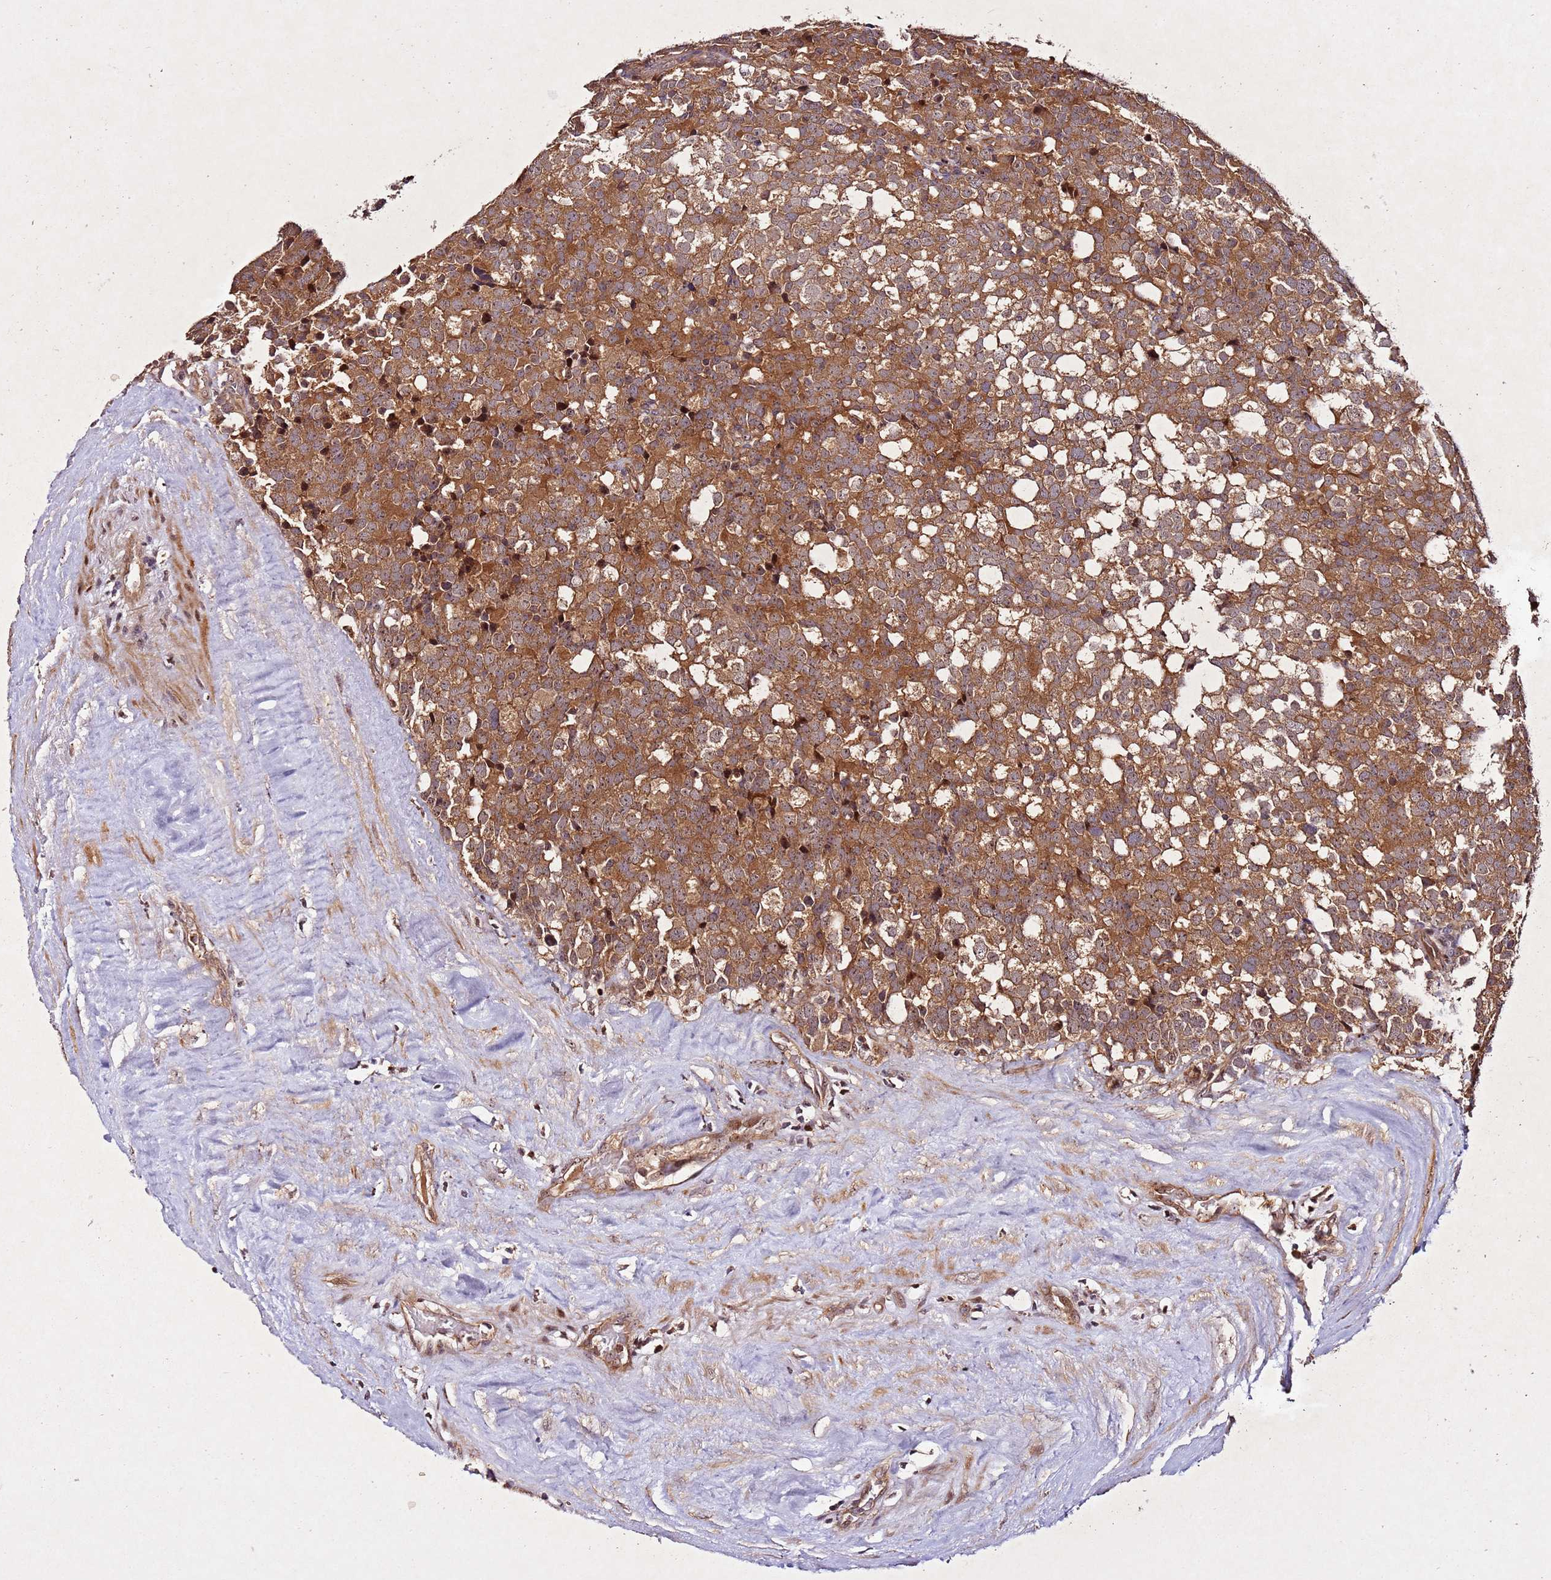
{"staining": {"intensity": "moderate", "quantity": ">75%", "location": "cytoplasmic/membranous"}, "tissue": "testis cancer", "cell_type": "Tumor cells", "image_type": "cancer", "snomed": [{"axis": "morphology", "description": "Seminoma, NOS"}, {"axis": "topography", "description": "Testis"}], "caption": "Immunohistochemistry (IHC) histopathology image of neoplastic tissue: testis cancer stained using immunohistochemistry exhibits medium levels of moderate protein expression localized specifically in the cytoplasmic/membranous of tumor cells, appearing as a cytoplasmic/membranous brown color.", "gene": "PTMA", "patient": {"sex": "male", "age": 71}}